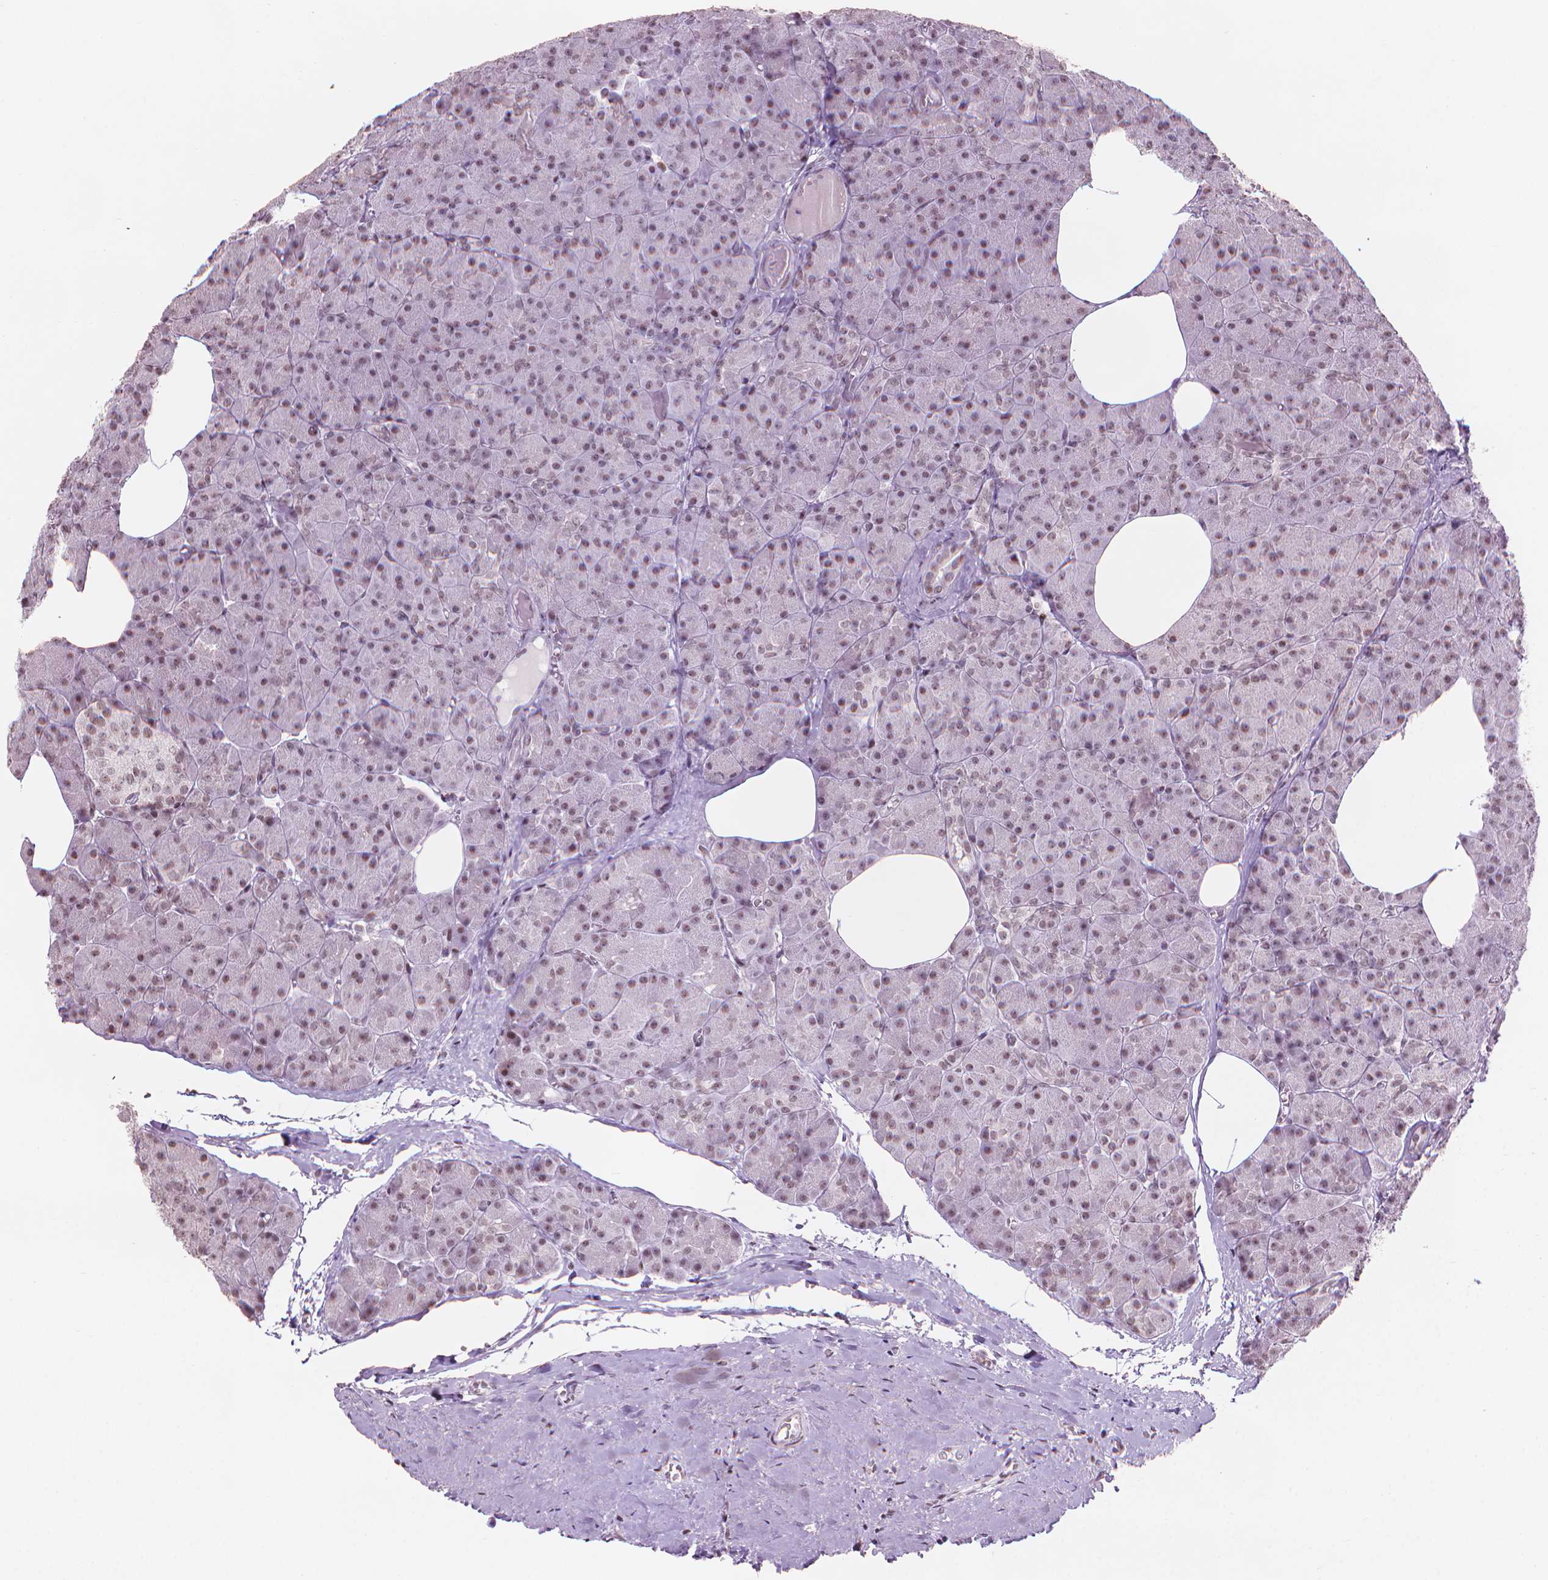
{"staining": {"intensity": "weak", "quantity": ">75%", "location": "nuclear"}, "tissue": "pancreas", "cell_type": "Exocrine glandular cells", "image_type": "normal", "snomed": [{"axis": "morphology", "description": "Normal tissue, NOS"}, {"axis": "topography", "description": "Pancreas"}], "caption": "Exocrine glandular cells exhibit low levels of weak nuclear staining in about >75% of cells in unremarkable pancreas.", "gene": "HES7", "patient": {"sex": "female", "age": 45}}